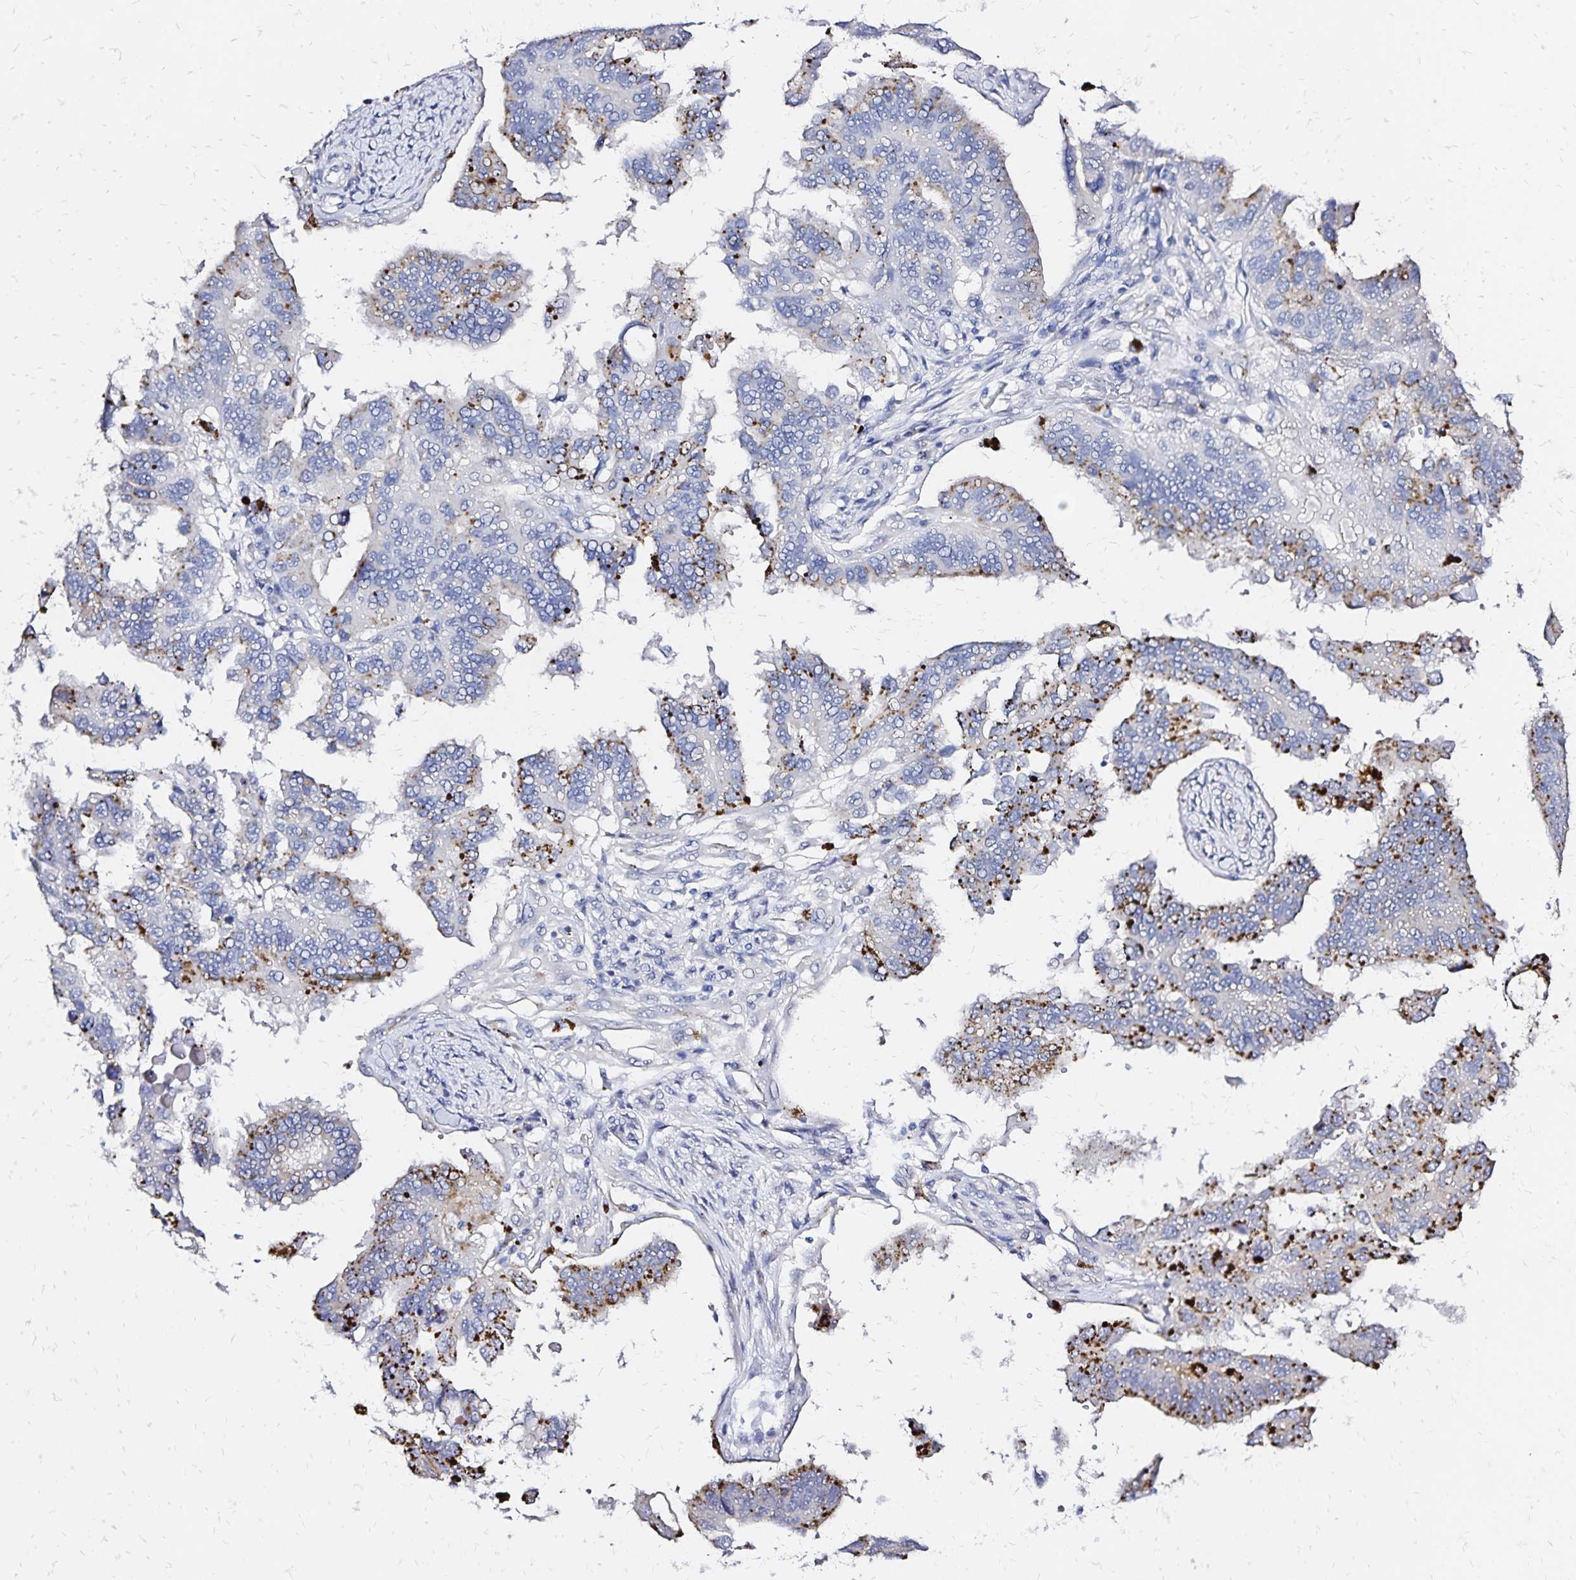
{"staining": {"intensity": "strong", "quantity": "<25%", "location": "cytoplasmic/membranous"}, "tissue": "ovarian cancer", "cell_type": "Tumor cells", "image_type": "cancer", "snomed": [{"axis": "morphology", "description": "Cystadenocarcinoma, serous, NOS"}, {"axis": "topography", "description": "Ovary"}], "caption": "This is a histology image of immunohistochemistry (IHC) staining of ovarian serous cystadenocarcinoma, which shows strong expression in the cytoplasmic/membranous of tumor cells.", "gene": "SLC5A1", "patient": {"sex": "female", "age": 79}}